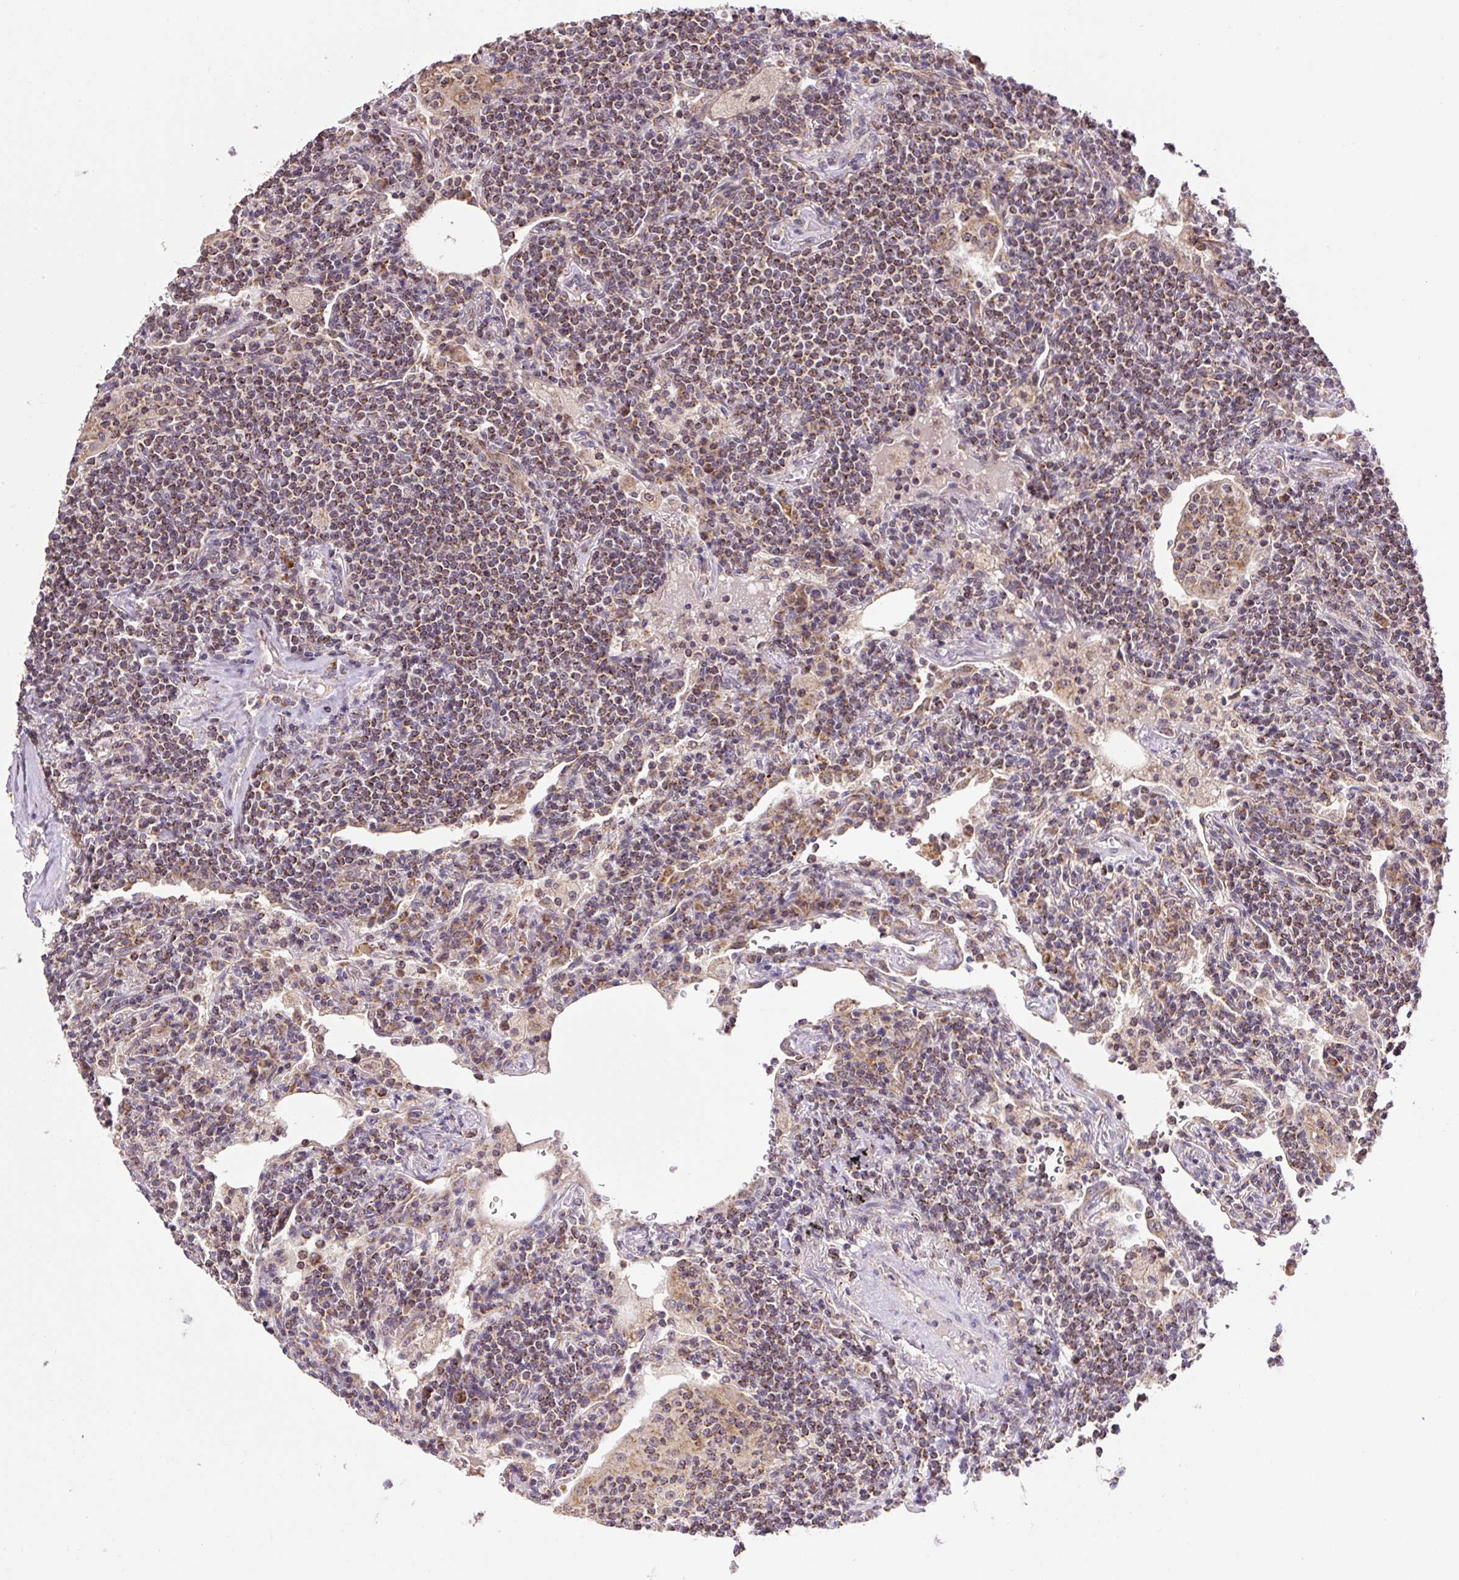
{"staining": {"intensity": "strong", "quantity": ">75%", "location": "cytoplasmic/membranous"}, "tissue": "lymphoma", "cell_type": "Tumor cells", "image_type": "cancer", "snomed": [{"axis": "morphology", "description": "Malignant lymphoma, non-Hodgkin's type, Low grade"}, {"axis": "topography", "description": "Lung"}], "caption": "IHC micrograph of neoplastic tissue: malignant lymphoma, non-Hodgkin's type (low-grade) stained using IHC exhibits high levels of strong protein expression localized specifically in the cytoplasmic/membranous of tumor cells, appearing as a cytoplasmic/membranous brown color.", "gene": "MFSD9", "patient": {"sex": "female", "age": 71}}